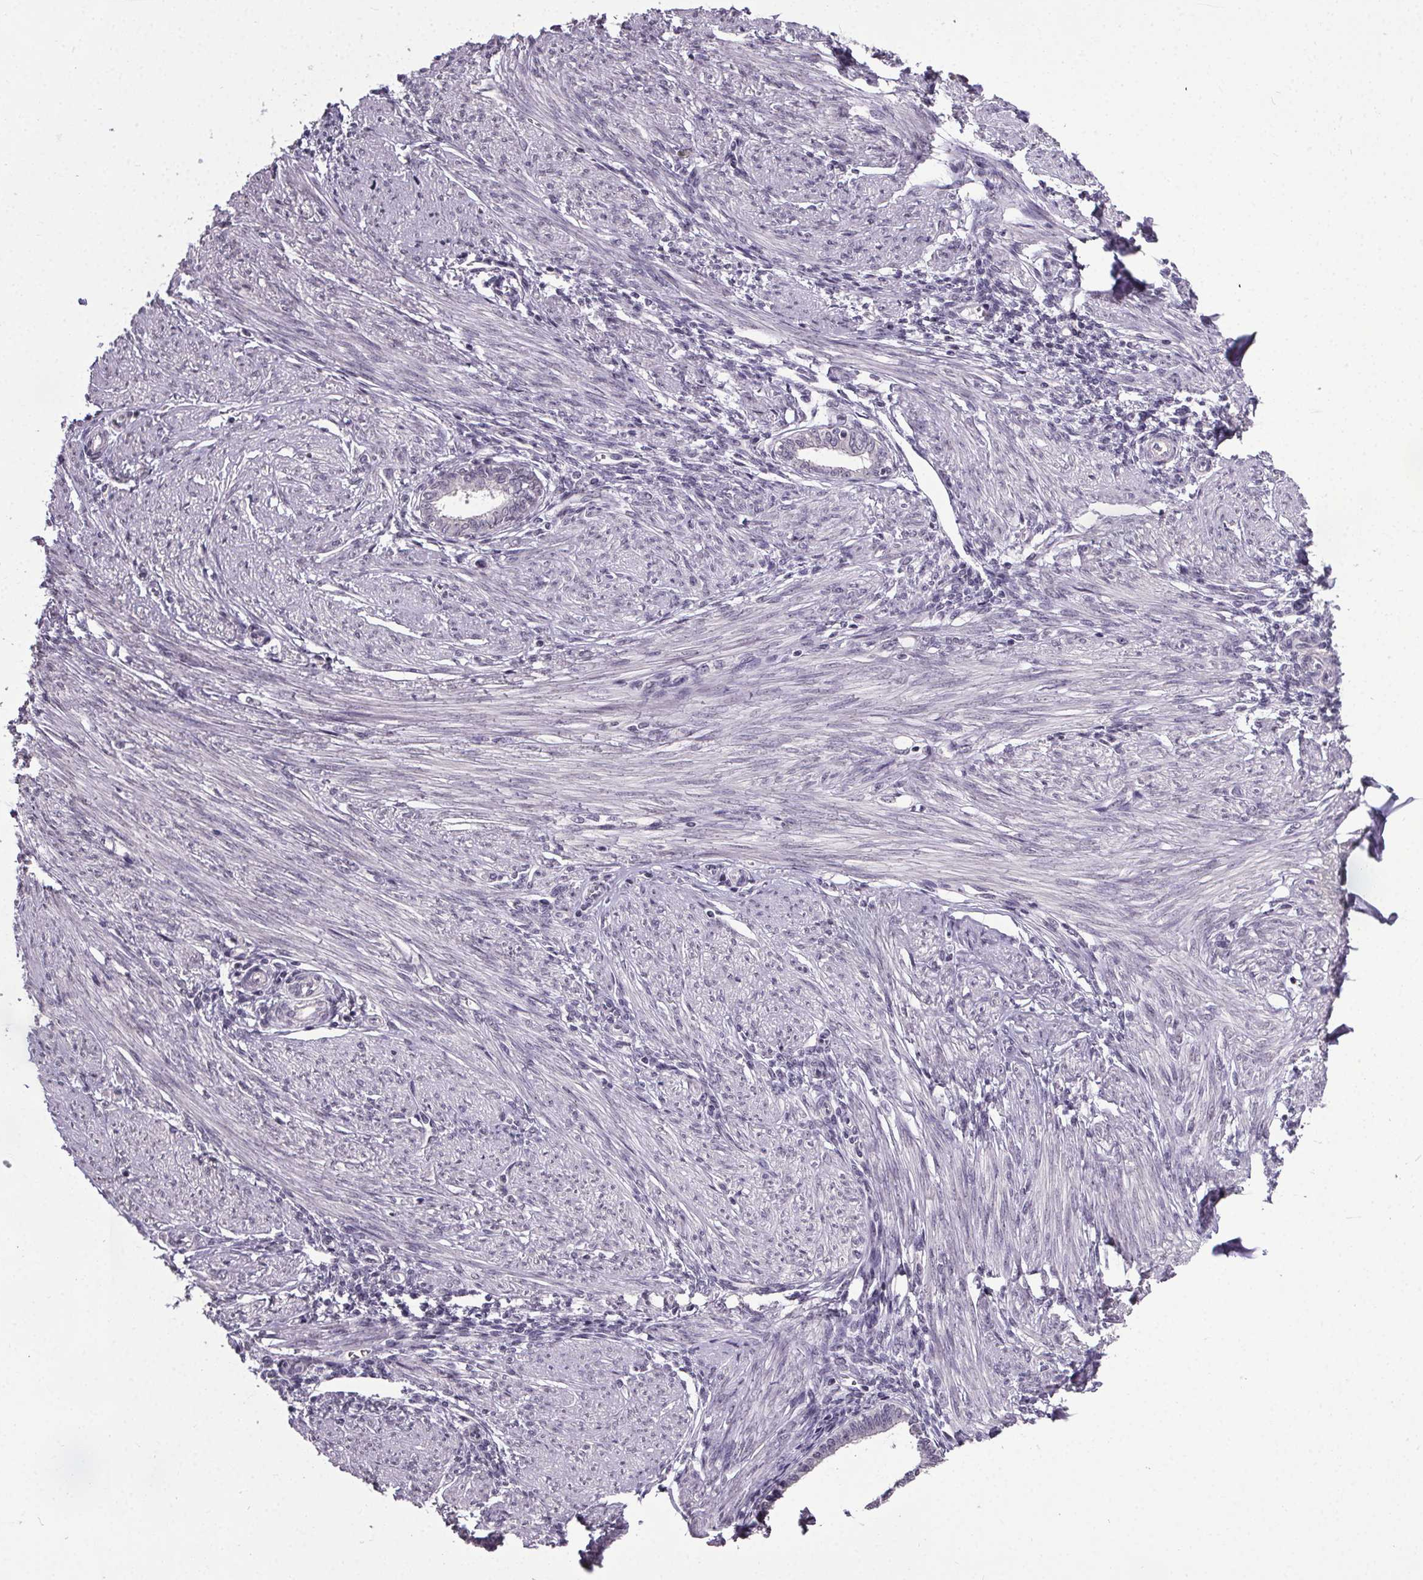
{"staining": {"intensity": "negative", "quantity": "none", "location": "none"}, "tissue": "endometrium", "cell_type": "Cells in endometrial stroma", "image_type": "normal", "snomed": [{"axis": "morphology", "description": "Normal tissue, NOS"}, {"axis": "topography", "description": "Endometrium"}], "caption": "DAB (3,3'-diaminobenzidine) immunohistochemical staining of normal human endometrium exhibits no significant staining in cells in endometrial stroma. Brightfield microscopy of immunohistochemistry stained with DAB (3,3'-diaminobenzidine) (brown) and hematoxylin (blue), captured at high magnification.", "gene": "NKX6", "patient": {"sex": "female", "age": 42}}